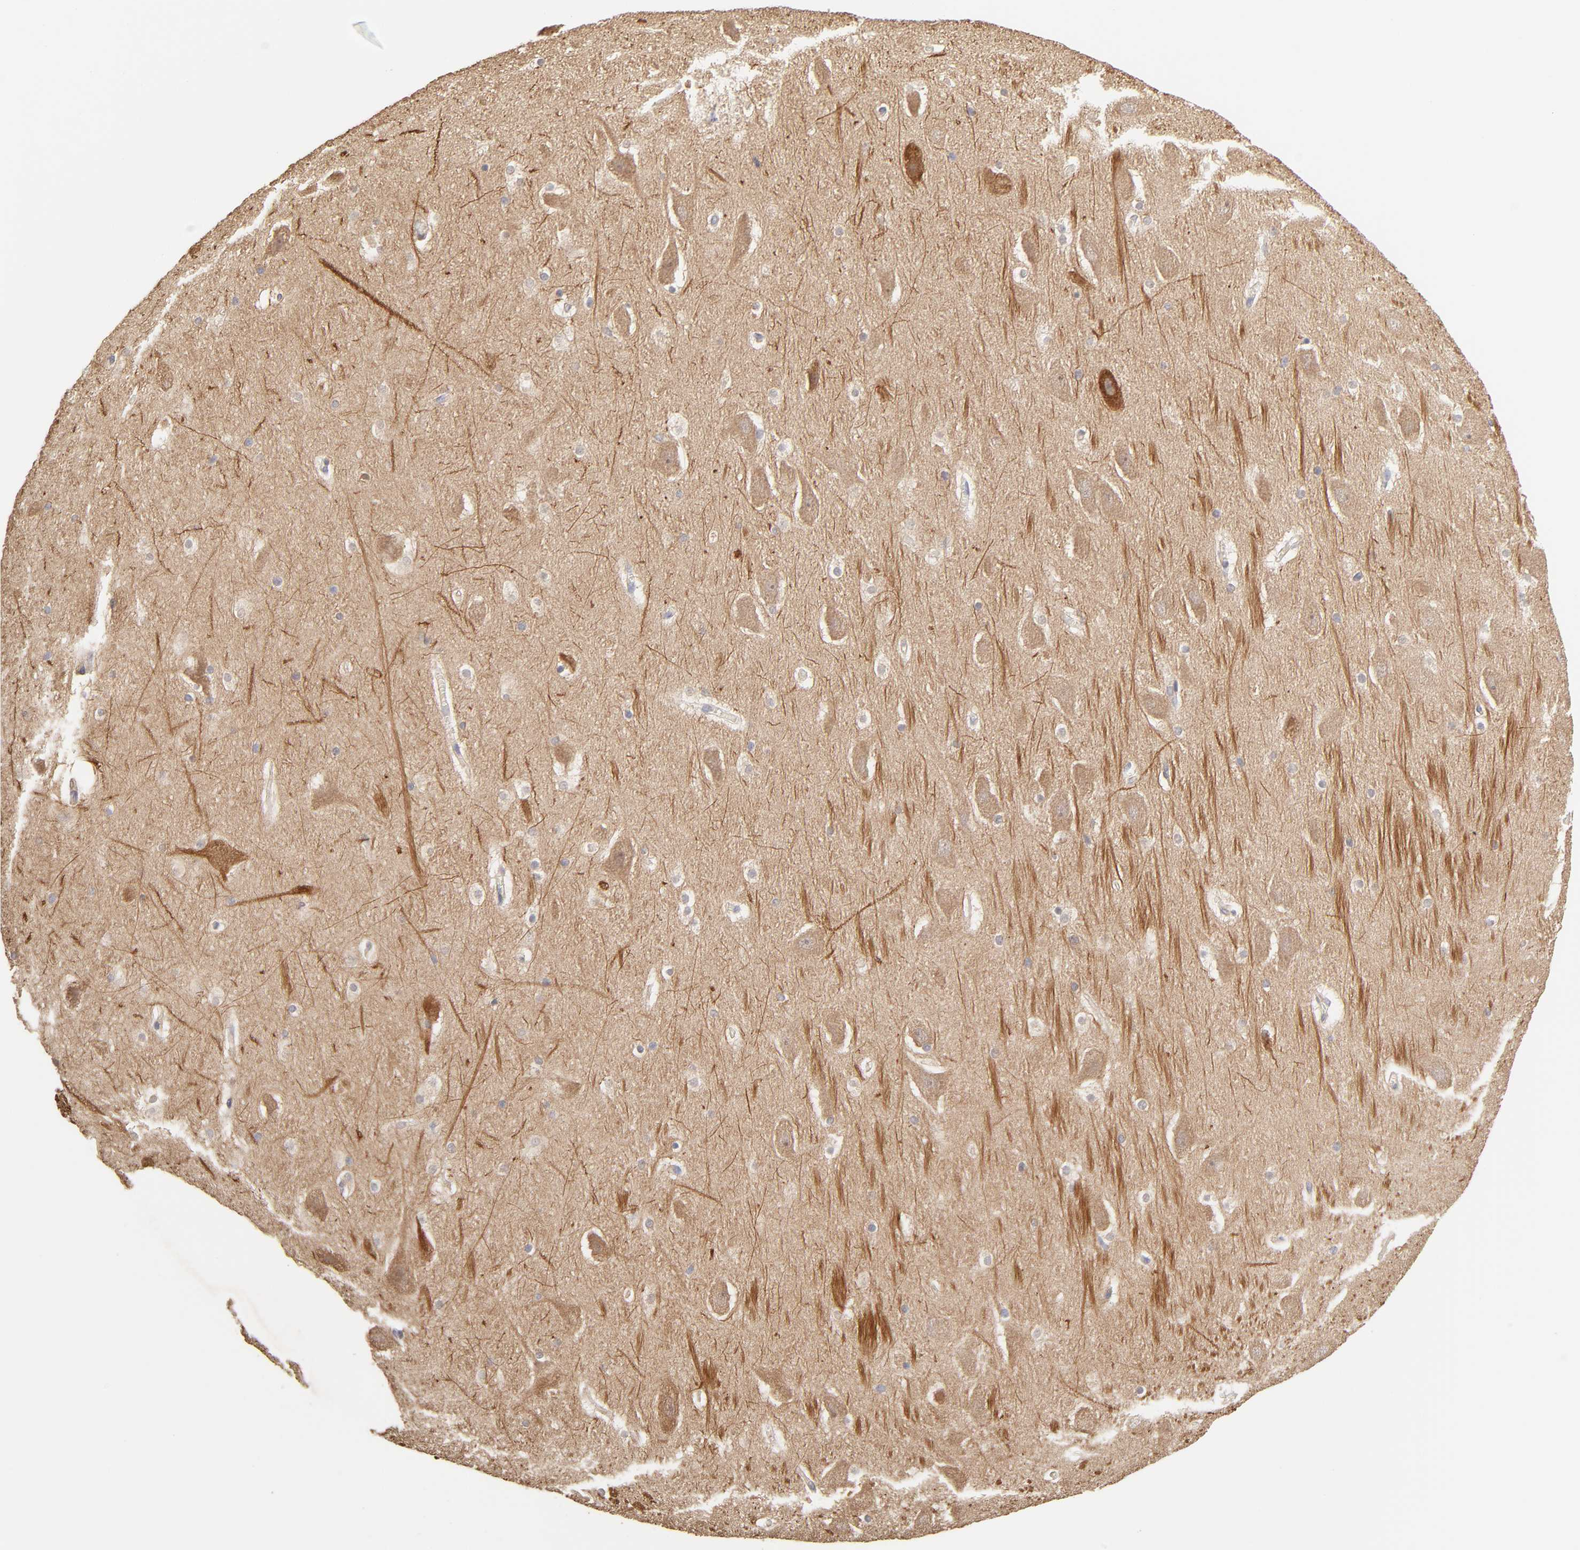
{"staining": {"intensity": "negative", "quantity": "none", "location": "none"}, "tissue": "hippocampus", "cell_type": "Glial cells", "image_type": "normal", "snomed": [{"axis": "morphology", "description": "Normal tissue, NOS"}, {"axis": "topography", "description": "Hippocampus"}], "caption": "The histopathology image reveals no significant positivity in glial cells of hippocampus.", "gene": "AP1G2", "patient": {"sex": "male", "age": 45}}